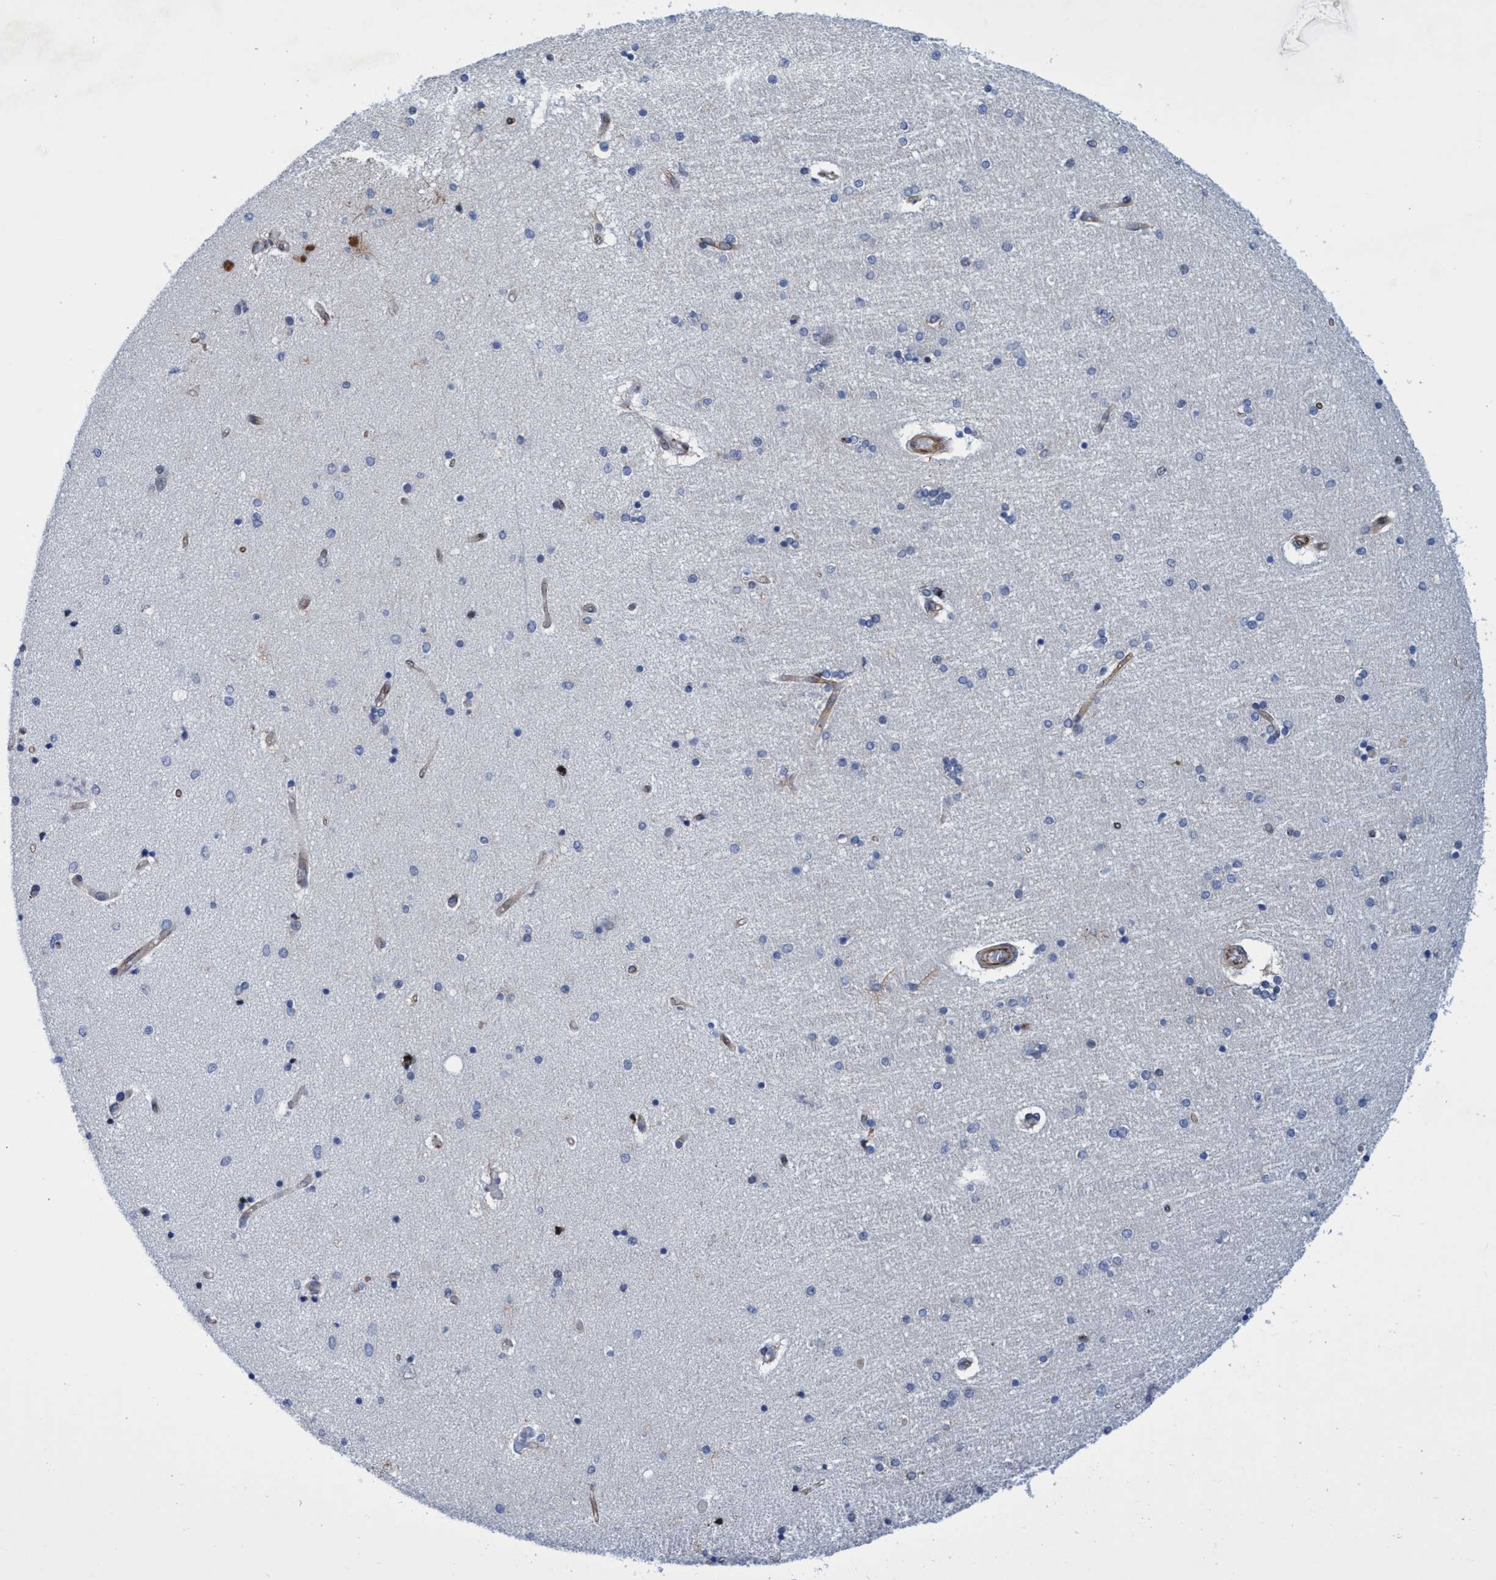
{"staining": {"intensity": "negative", "quantity": "none", "location": "none"}, "tissue": "hippocampus", "cell_type": "Glial cells", "image_type": "normal", "snomed": [{"axis": "morphology", "description": "Normal tissue, NOS"}, {"axis": "topography", "description": "Hippocampus"}], "caption": "This is a micrograph of immunohistochemistry staining of normal hippocampus, which shows no staining in glial cells.", "gene": "SLC43A2", "patient": {"sex": "female", "age": 54}}